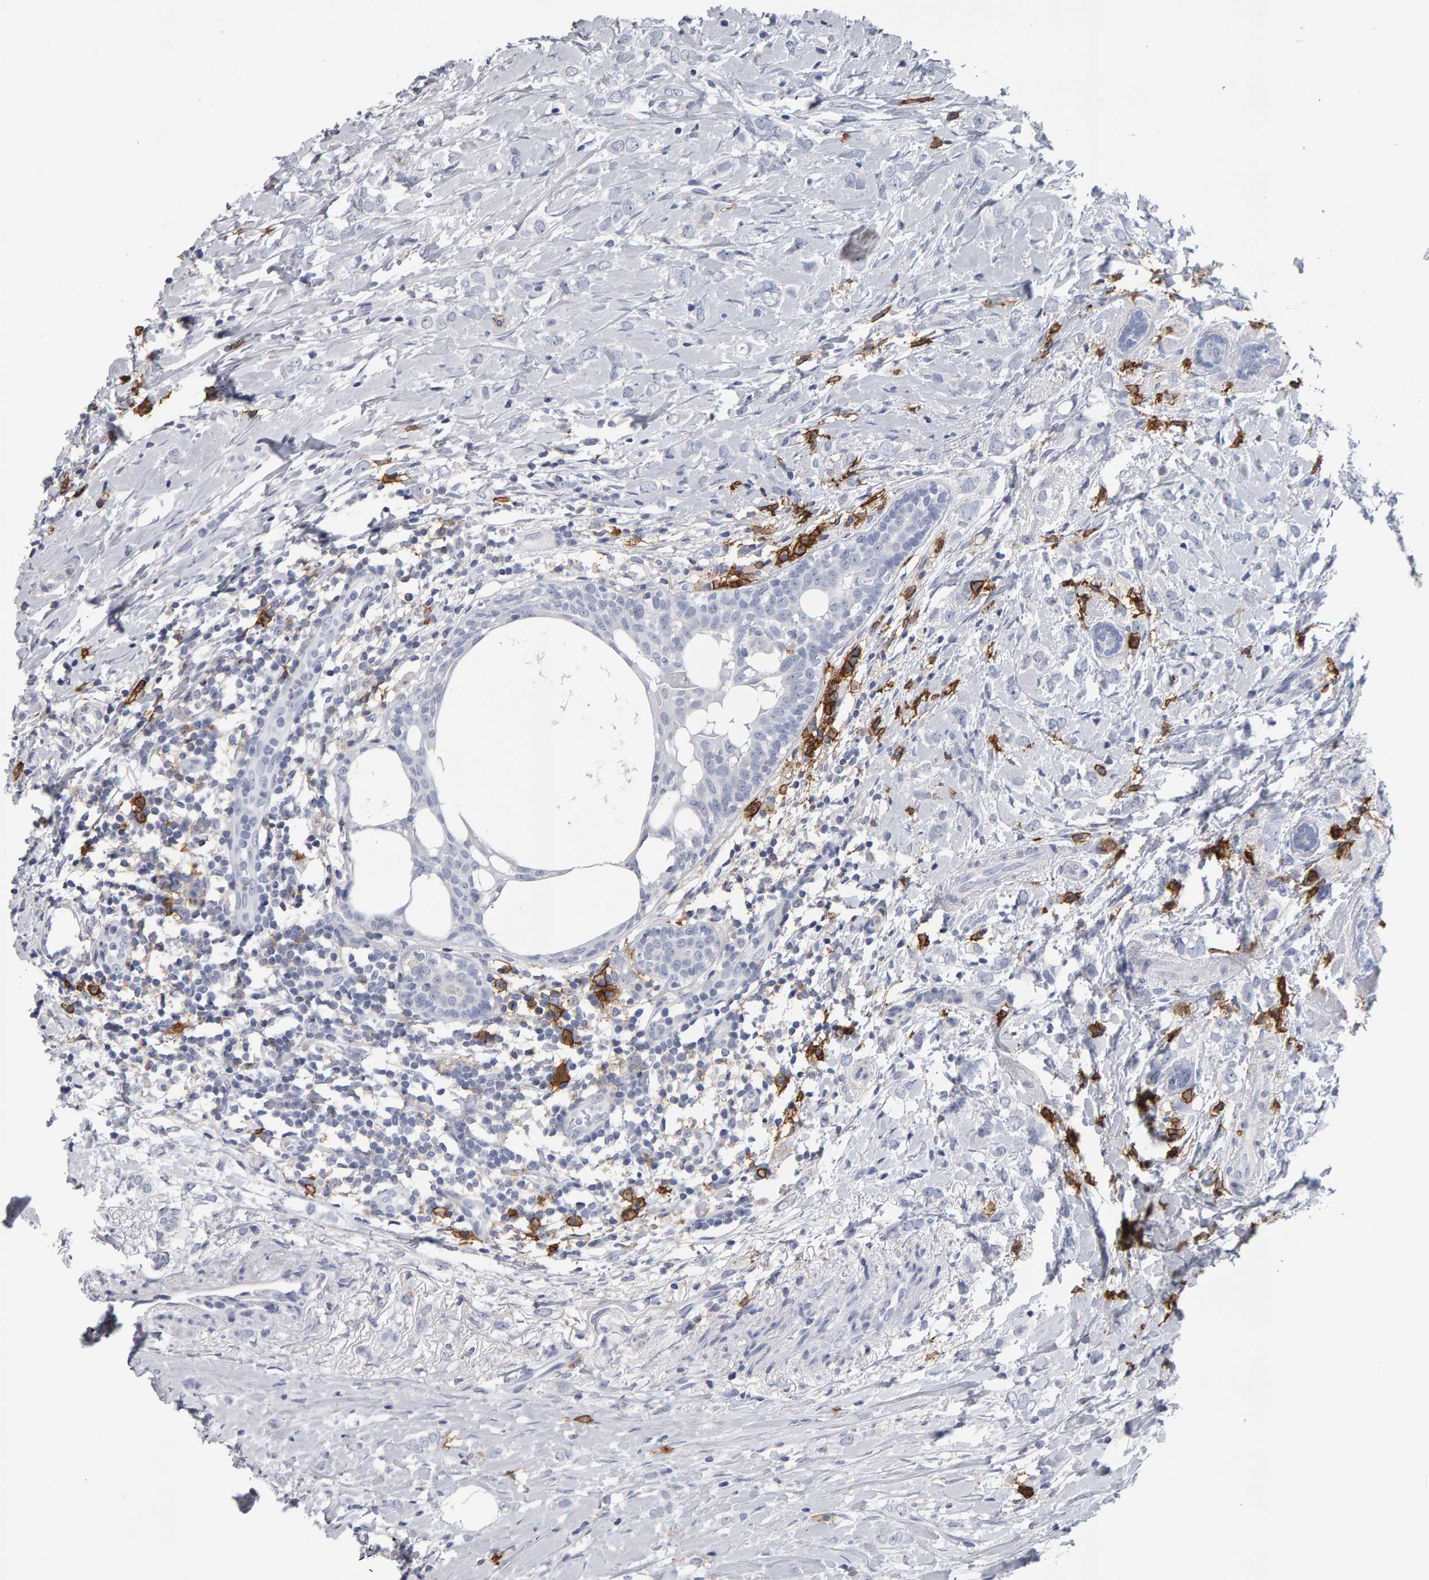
{"staining": {"intensity": "negative", "quantity": "none", "location": "none"}, "tissue": "breast cancer", "cell_type": "Tumor cells", "image_type": "cancer", "snomed": [{"axis": "morphology", "description": "Normal tissue, NOS"}, {"axis": "morphology", "description": "Lobular carcinoma"}, {"axis": "topography", "description": "Breast"}], "caption": "Image shows no significant protein expression in tumor cells of breast cancer (lobular carcinoma).", "gene": "CD38", "patient": {"sex": "female", "age": 47}}